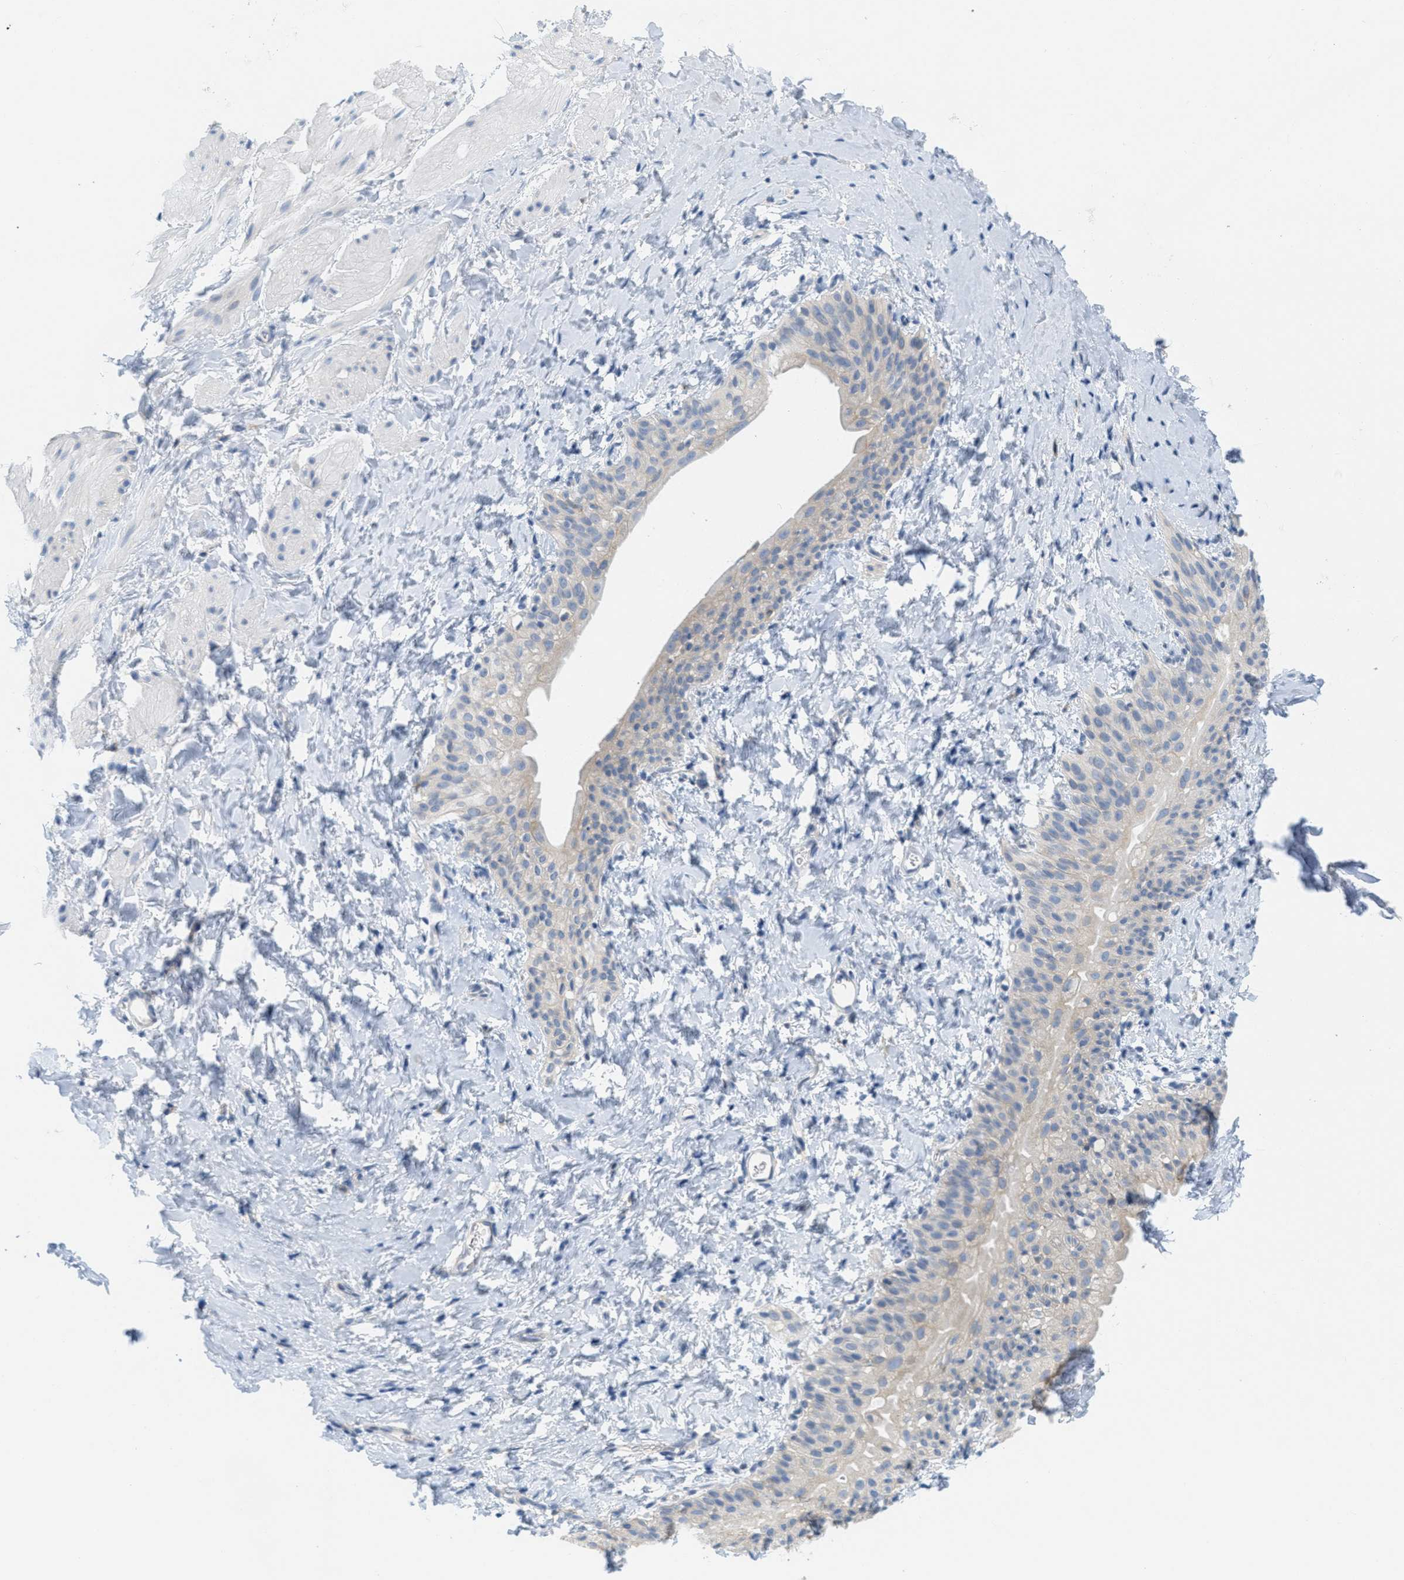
{"staining": {"intensity": "negative", "quantity": "none", "location": "none"}, "tissue": "smooth muscle", "cell_type": "Smooth muscle cells", "image_type": "normal", "snomed": [{"axis": "morphology", "description": "Normal tissue, NOS"}, {"axis": "topography", "description": "Smooth muscle"}], "caption": "Immunohistochemical staining of unremarkable human smooth muscle reveals no significant staining in smooth muscle cells.", "gene": "TEX264", "patient": {"sex": "male", "age": 16}}